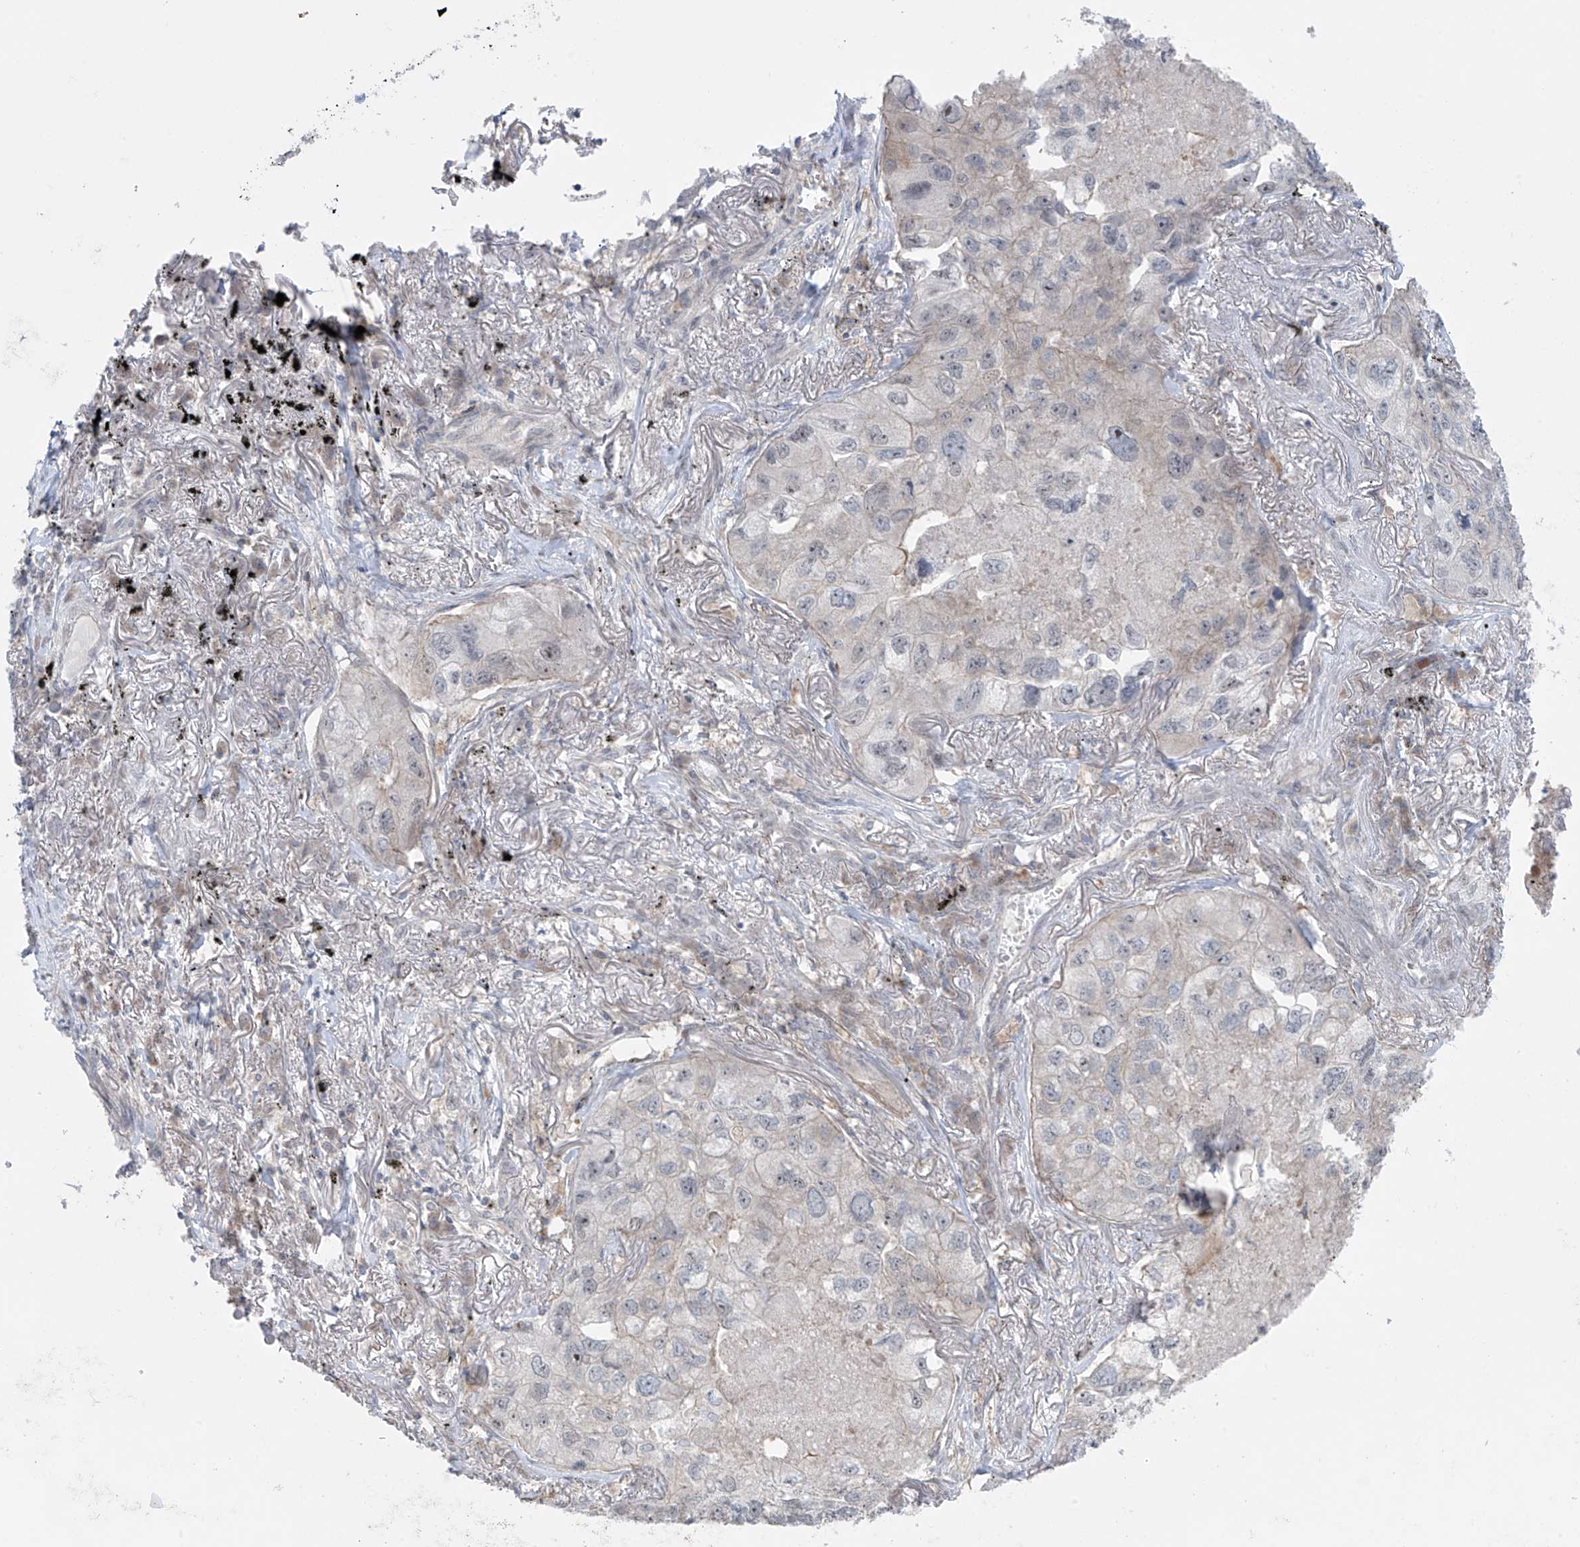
{"staining": {"intensity": "negative", "quantity": "none", "location": "none"}, "tissue": "lung cancer", "cell_type": "Tumor cells", "image_type": "cancer", "snomed": [{"axis": "morphology", "description": "Adenocarcinoma, NOS"}, {"axis": "topography", "description": "Lung"}], "caption": "Immunohistochemical staining of human lung adenocarcinoma shows no significant staining in tumor cells.", "gene": "PPAT", "patient": {"sex": "male", "age": 65}}